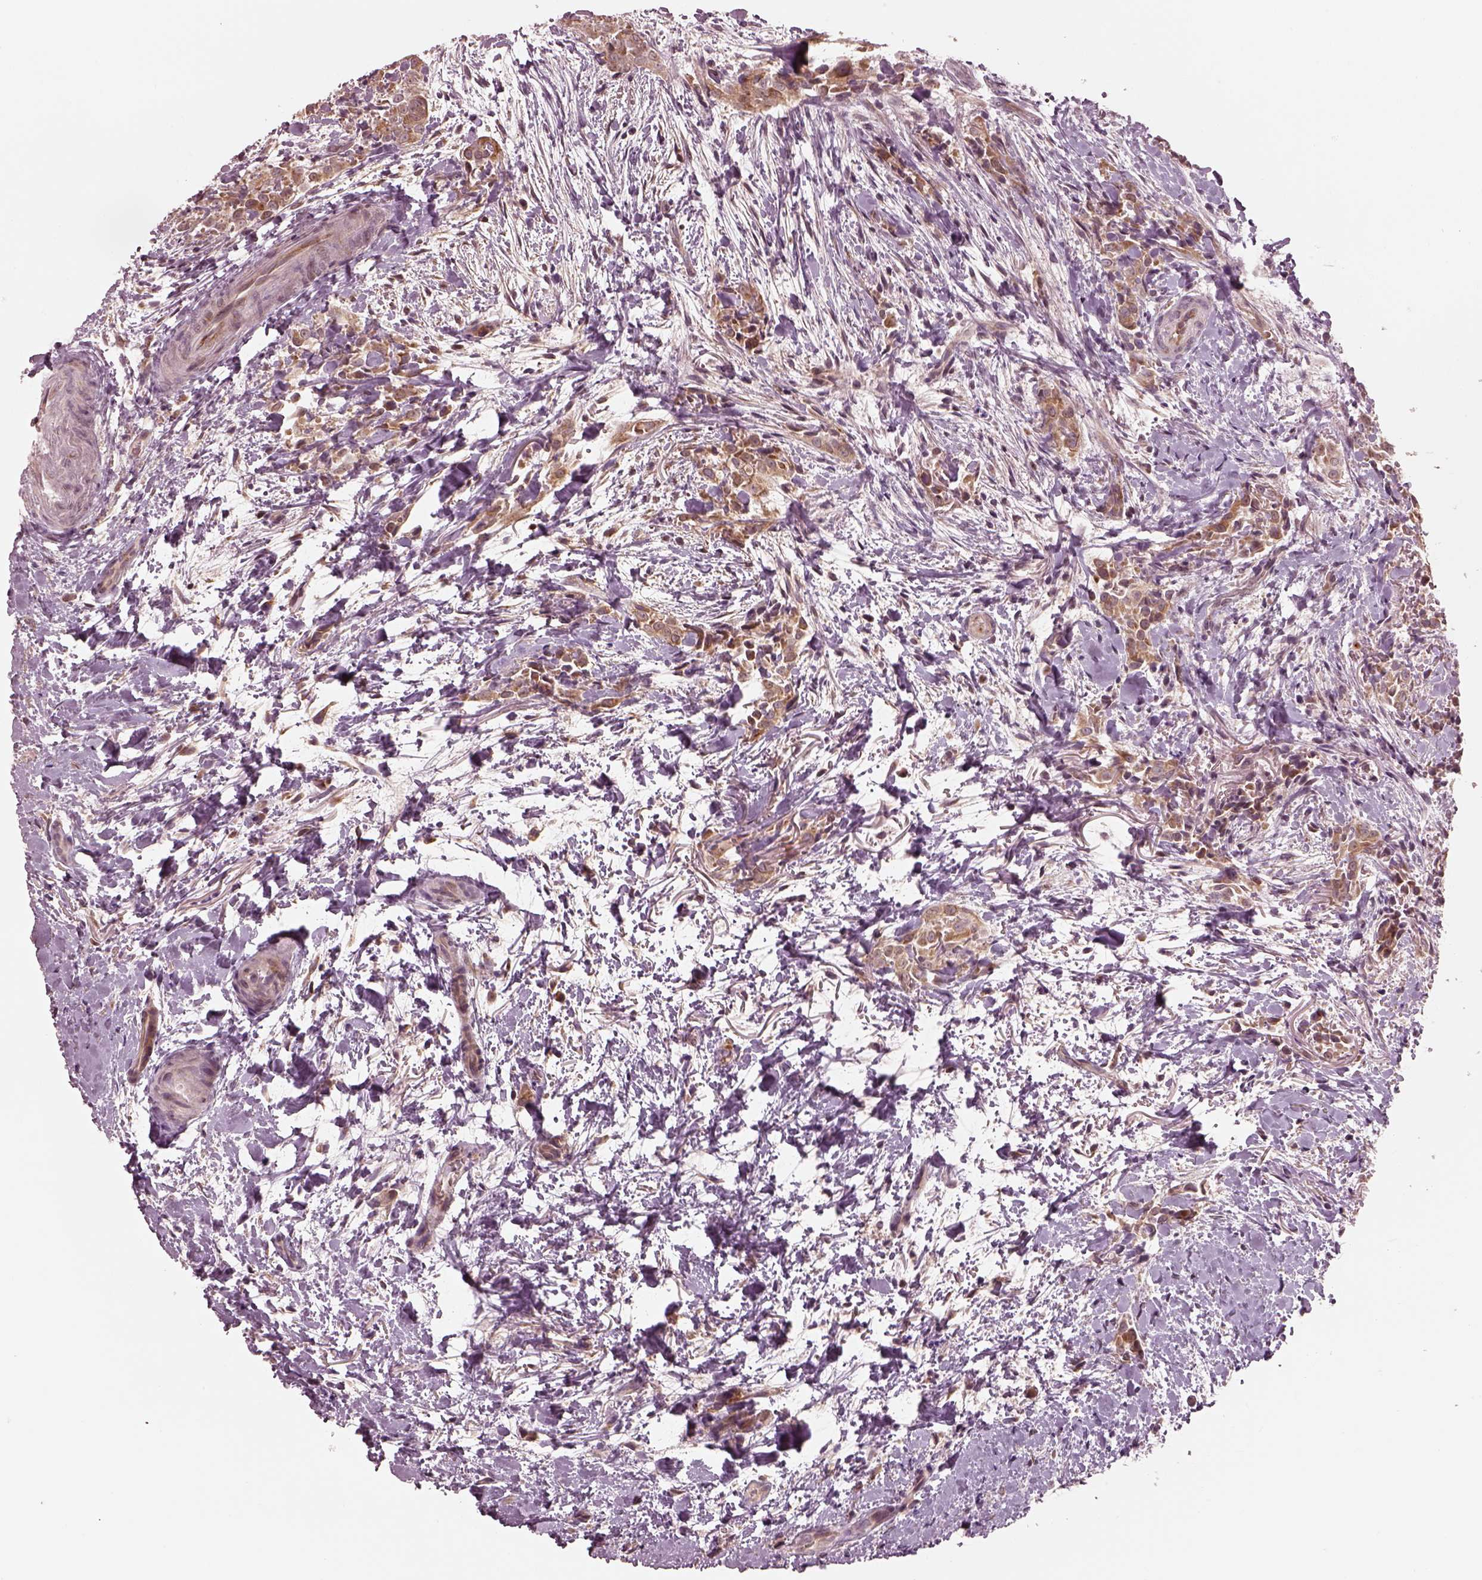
{"staining": {"intensity": "moderate", "quantity": ">75%", "location": "cytoplasmic/membranous"}, "tissue": "thyroid cancer", "cell_type": "Tumor cells", "image_type": "cancer", "snomed": [{"axis": "morphology", "description": "Papillary adenocarcinoma, NOS"}, {"axis": "topography", "description": "Thyroid gland"}], "caption": "About >75% of tumor cells in human thyroid papillary adenocarcinoma demonstrate moderate cytoplasmic/membranous protein staining as visualized by brown immunohistochemical staining.", "gene": "IQCB1", "patient": {"sex": "male", "age": 61}}